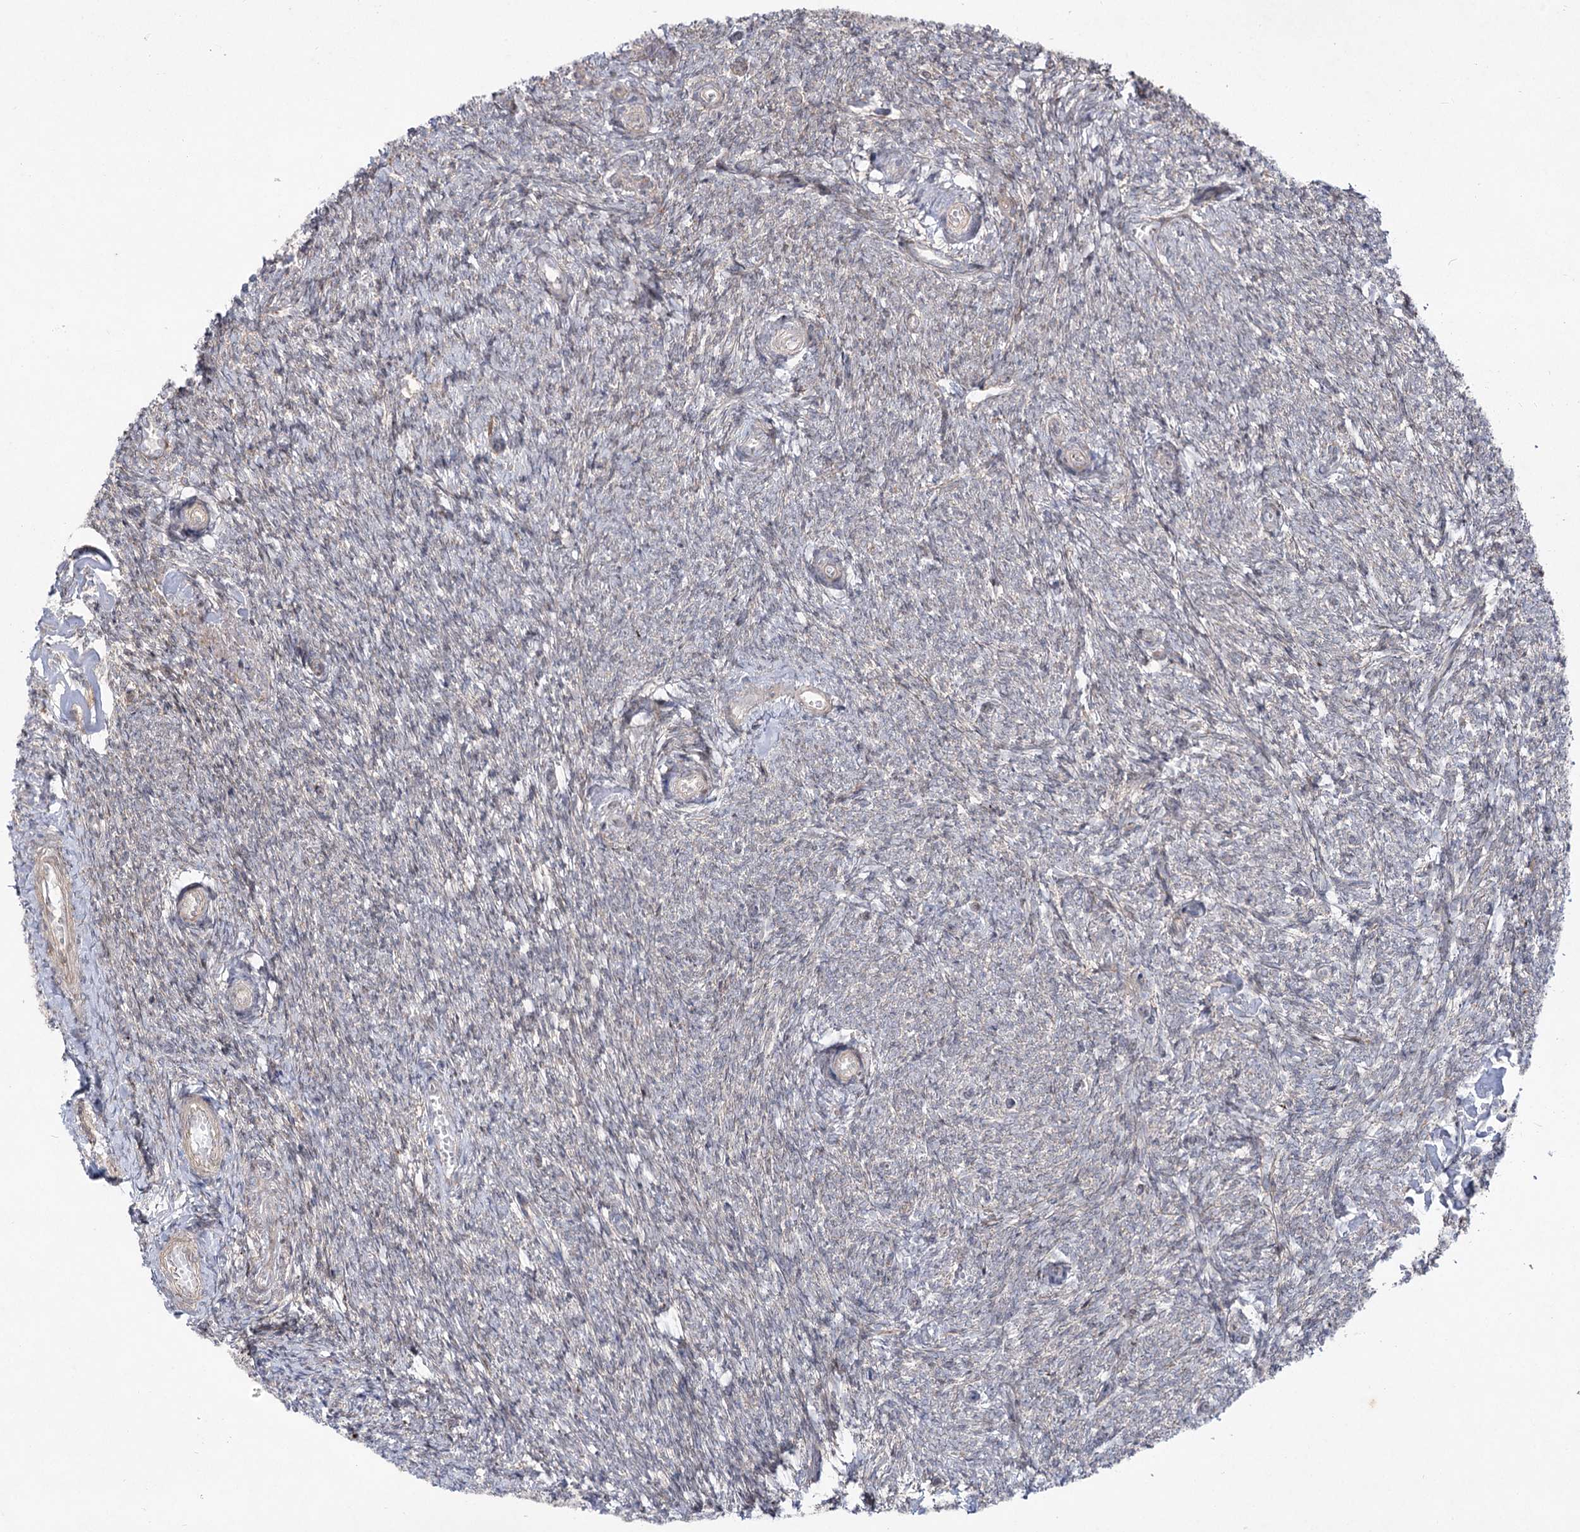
{"staining": {"intensity": "negative", "quantity": "none", "location": "none"}, "tissue": "ovary", "cell_type": "Ovarian stroma cells", "image_type": "normal", "snomed": [{"axis": "morphology", "description": "Normal tissue, NOS"}, {"axis": "topography", "description": "Ovary"}], "caption": "Unremarkable ovary was stained to show a protein in brown. There is no significant expression in ovarian stroma cells.", "gene": "SH3BP5L", "patient": {"sex": "female", "age": 44}}